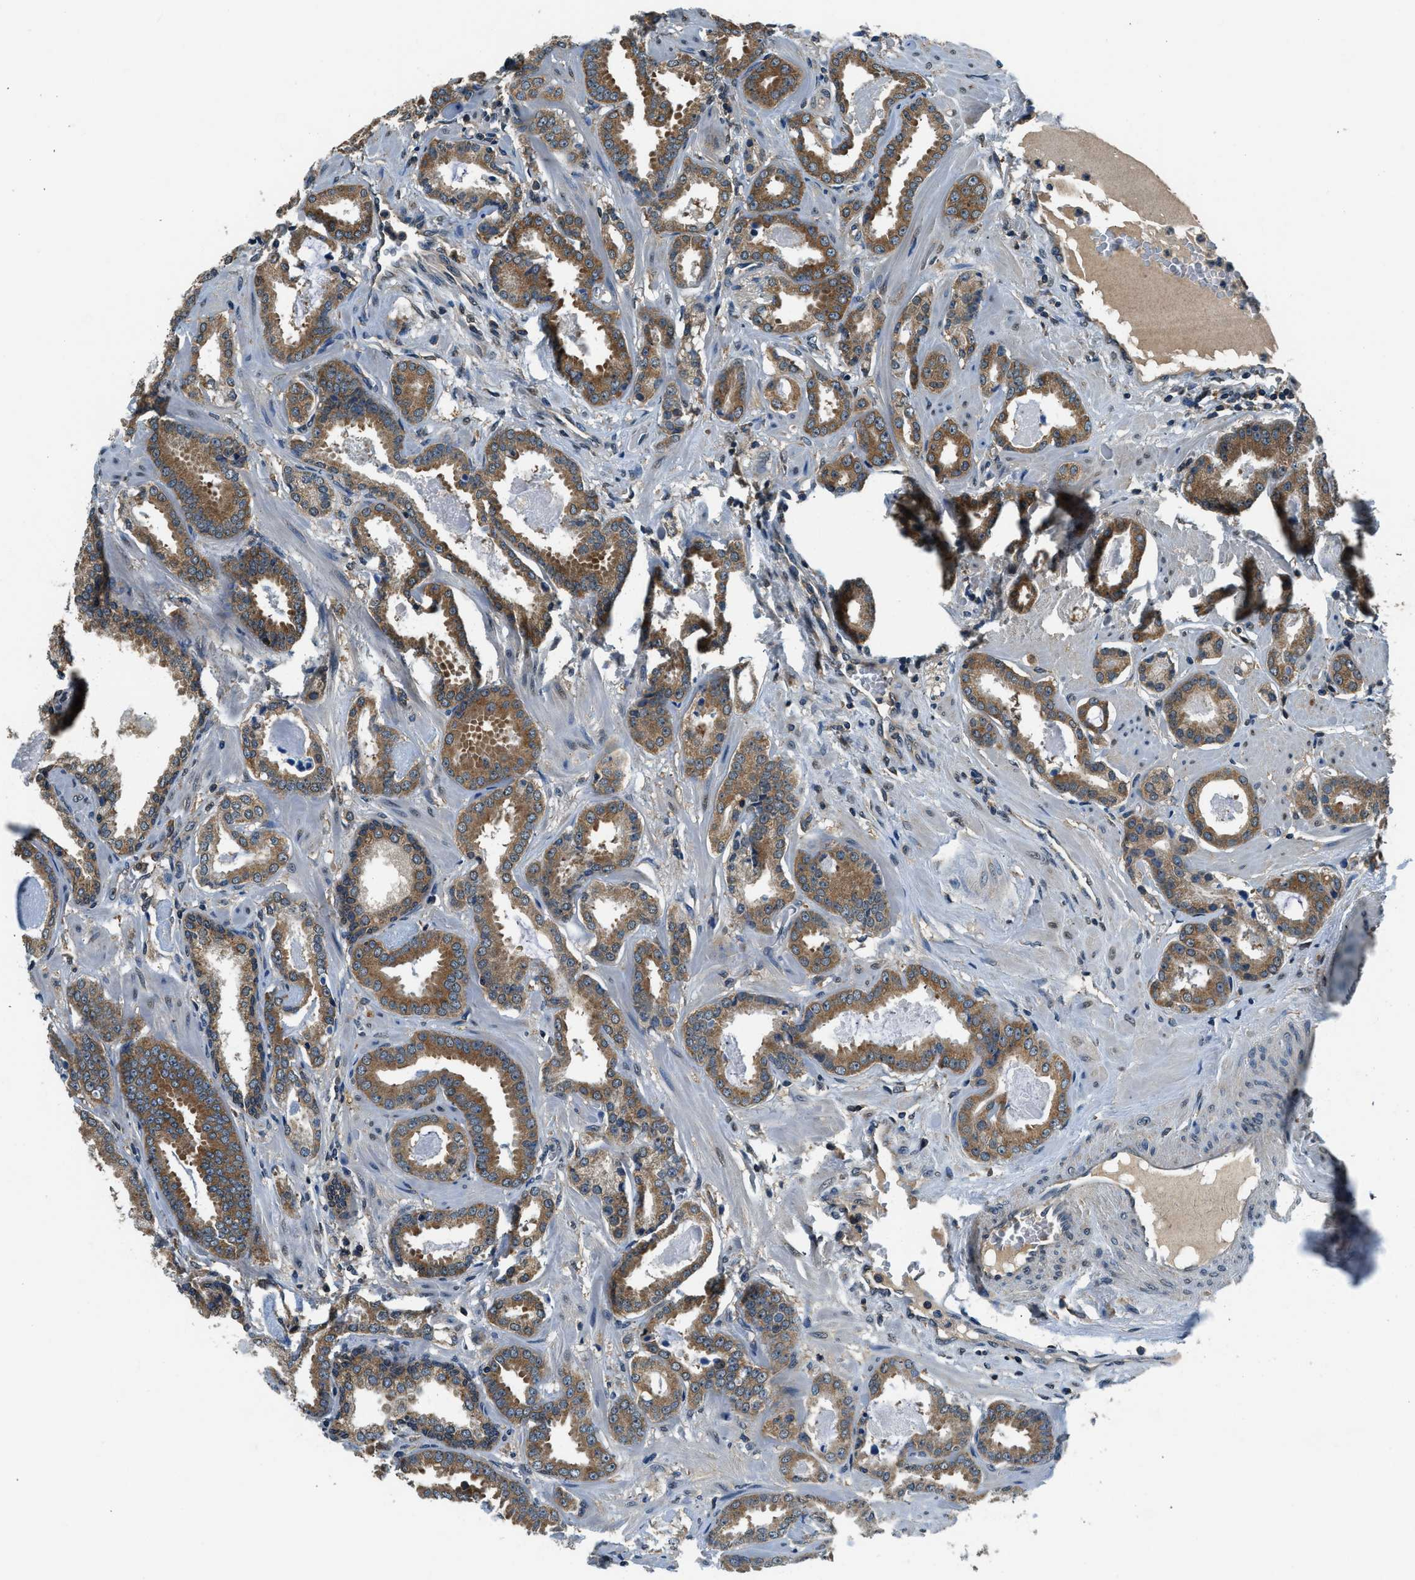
{"staining": {"intensity": "moderate", "quantity": ">75%", "location": "cytoplasmic/membranous"}, "tissue": "prostate cancer", "cell_type": "Tumor cells", "image_type": "cancer", "snomed": [{"axis": "morphology", "description": "Adenocarcinoma, Low grade"}, {"axis": "topography", "description": "Prostate"}], "caption": "This micrograph reveals prostate cancer stained with immunohistochemistry to label a protein in brown. The cytoplasmic/membranous of tumor cells show moderate positivity for the protein. Nuclei are counter-stained blue.", "gene": "ARFGAP2", "patient": {"sex": "male", "age": 53}}